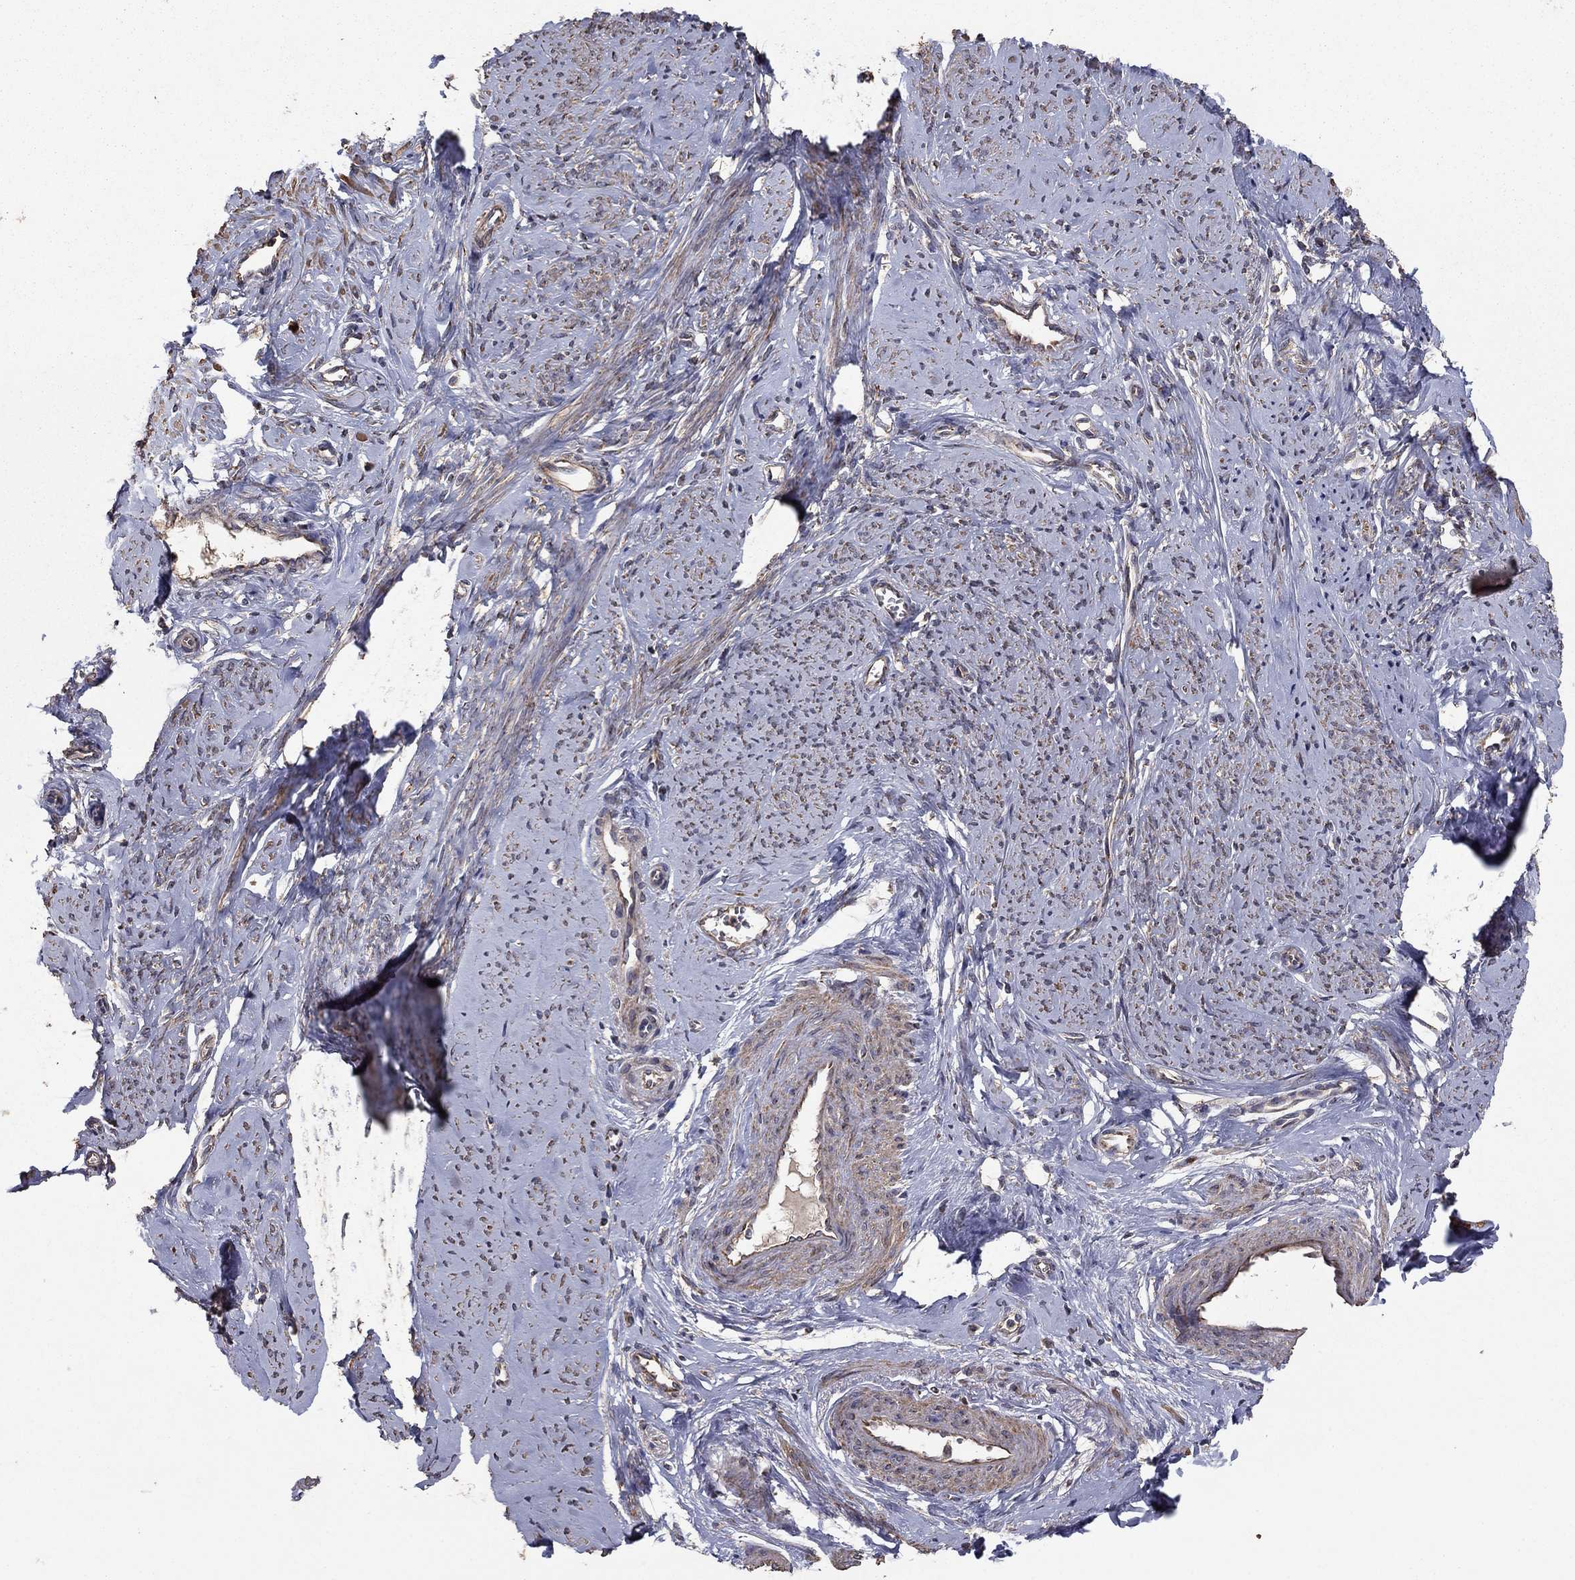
{"staining": {"intensity": "moderate", "quantity": "25%-75%", "location": "cytoplasmic/membranous"}, "tissue": "smooth muscle", "cell_type": "Smooth muscle cells", "image_type": "normal", "snomed": [{"axis": "morphology", "description": "Normal tissue, NOS"}, {"axis": "topography", "description": "Smooth muscle"}], "caption": "Immunohistochemistry of unremarkable human smooth muscle exhibits medium levels of moderate cytoplasmic/membranous staining in about 25%-75% of smooth muscle cells. (DAB (3,3'-diaminobenzidine) IHC with brightfield microscopy, high magnification).", "gene": "FLT4", "patient": {"sex": "female", "age": 48}}